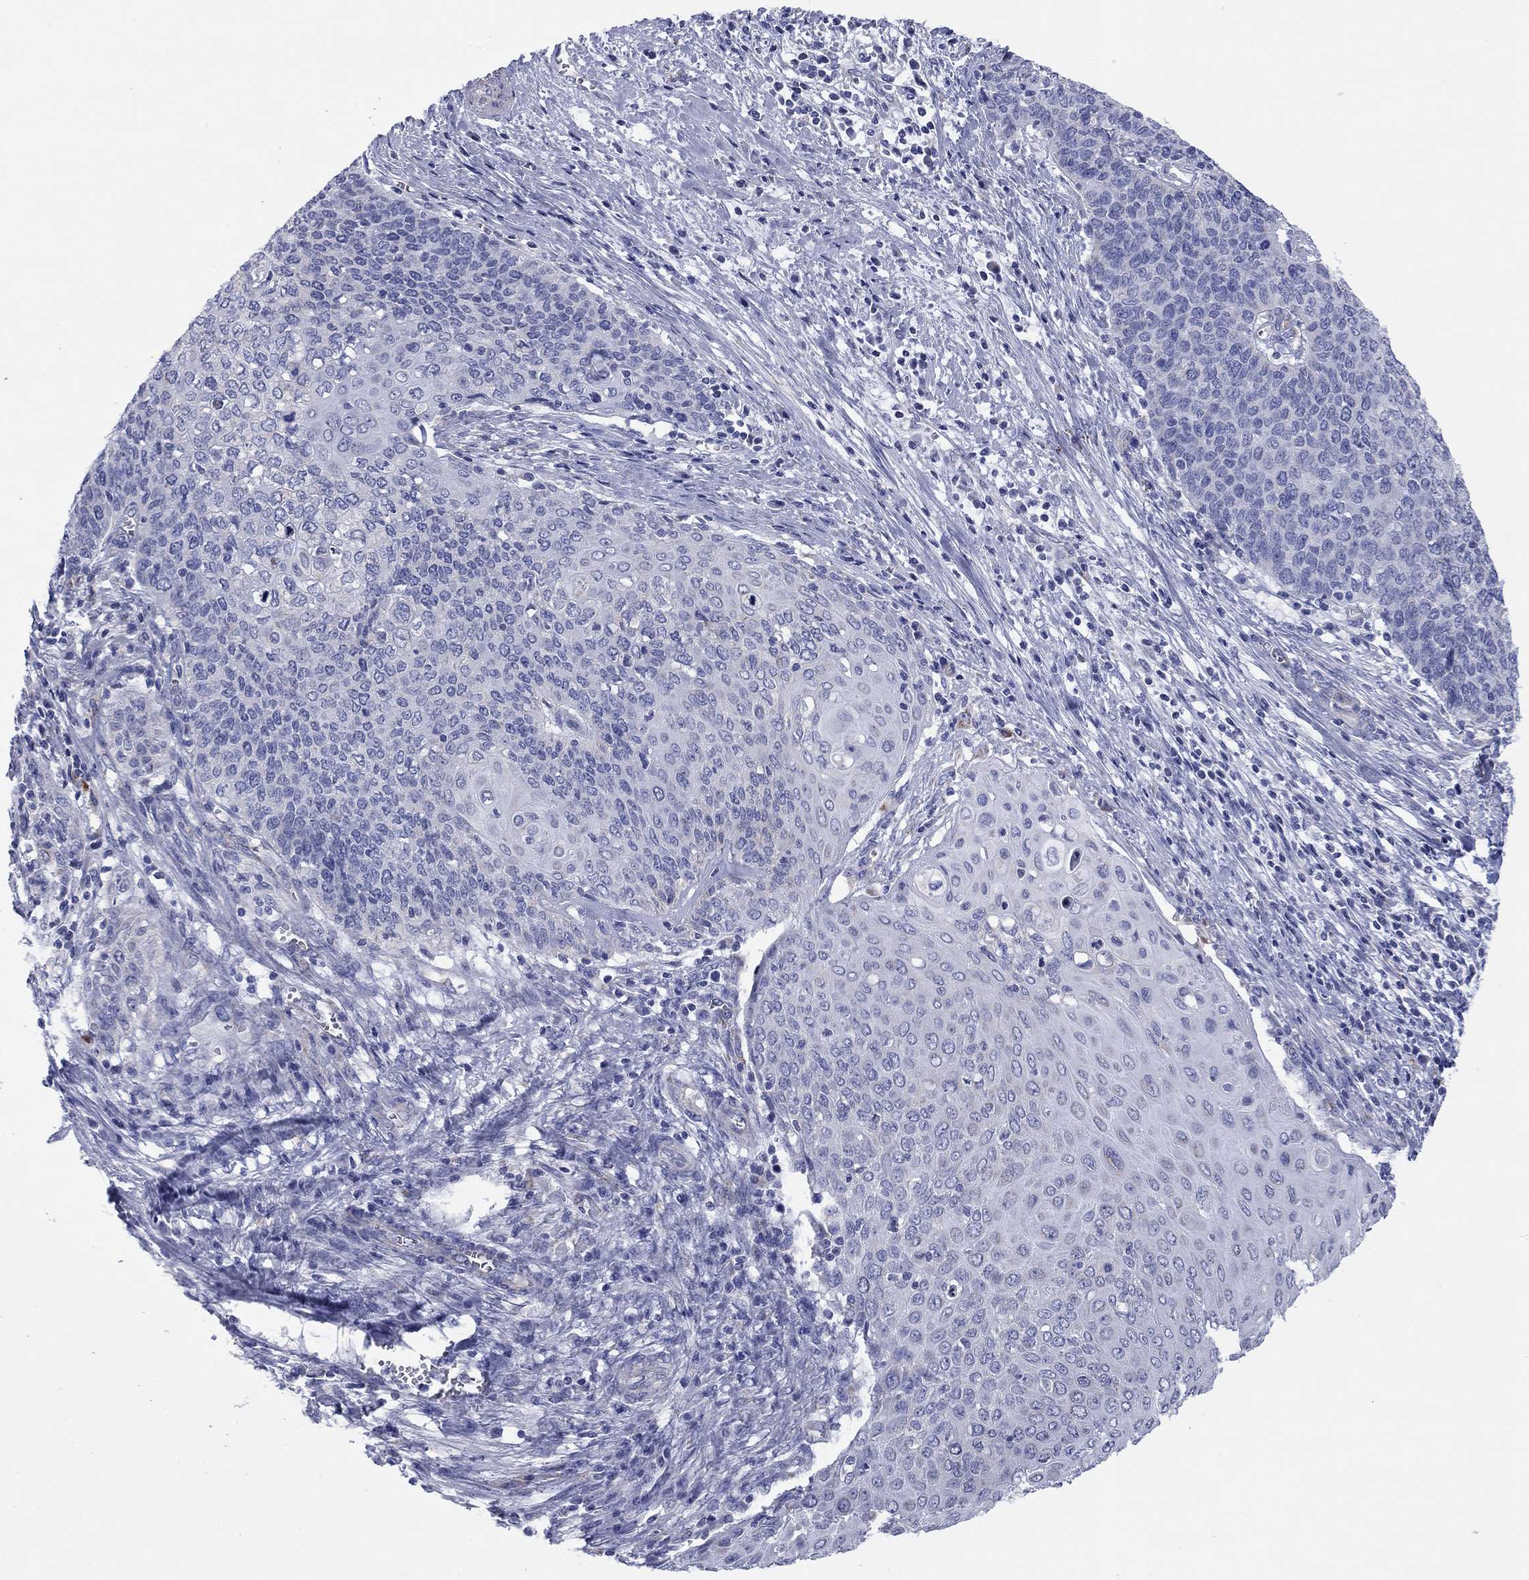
{"staining": {"intensity": "negative", "quantity": "none", "location": "none"}, "tissue": "cervical cancer", "cell_type": "Tumor cells", "image_type": "cancer", "snomed": [{"axis": "morphology", "description": "Squamous cell carcinoma, NOS"}, {"axis": "topography", "description": "Cervix"}], "caption": "The histopathology image exhibits no staining of tumor cells in squamous cell carcinoma (cervical). (DAB immunohistochemistry with hematoxylin counter stain).", "gene": "MGST3", "patient": {"sex": "female", "age": 39}}